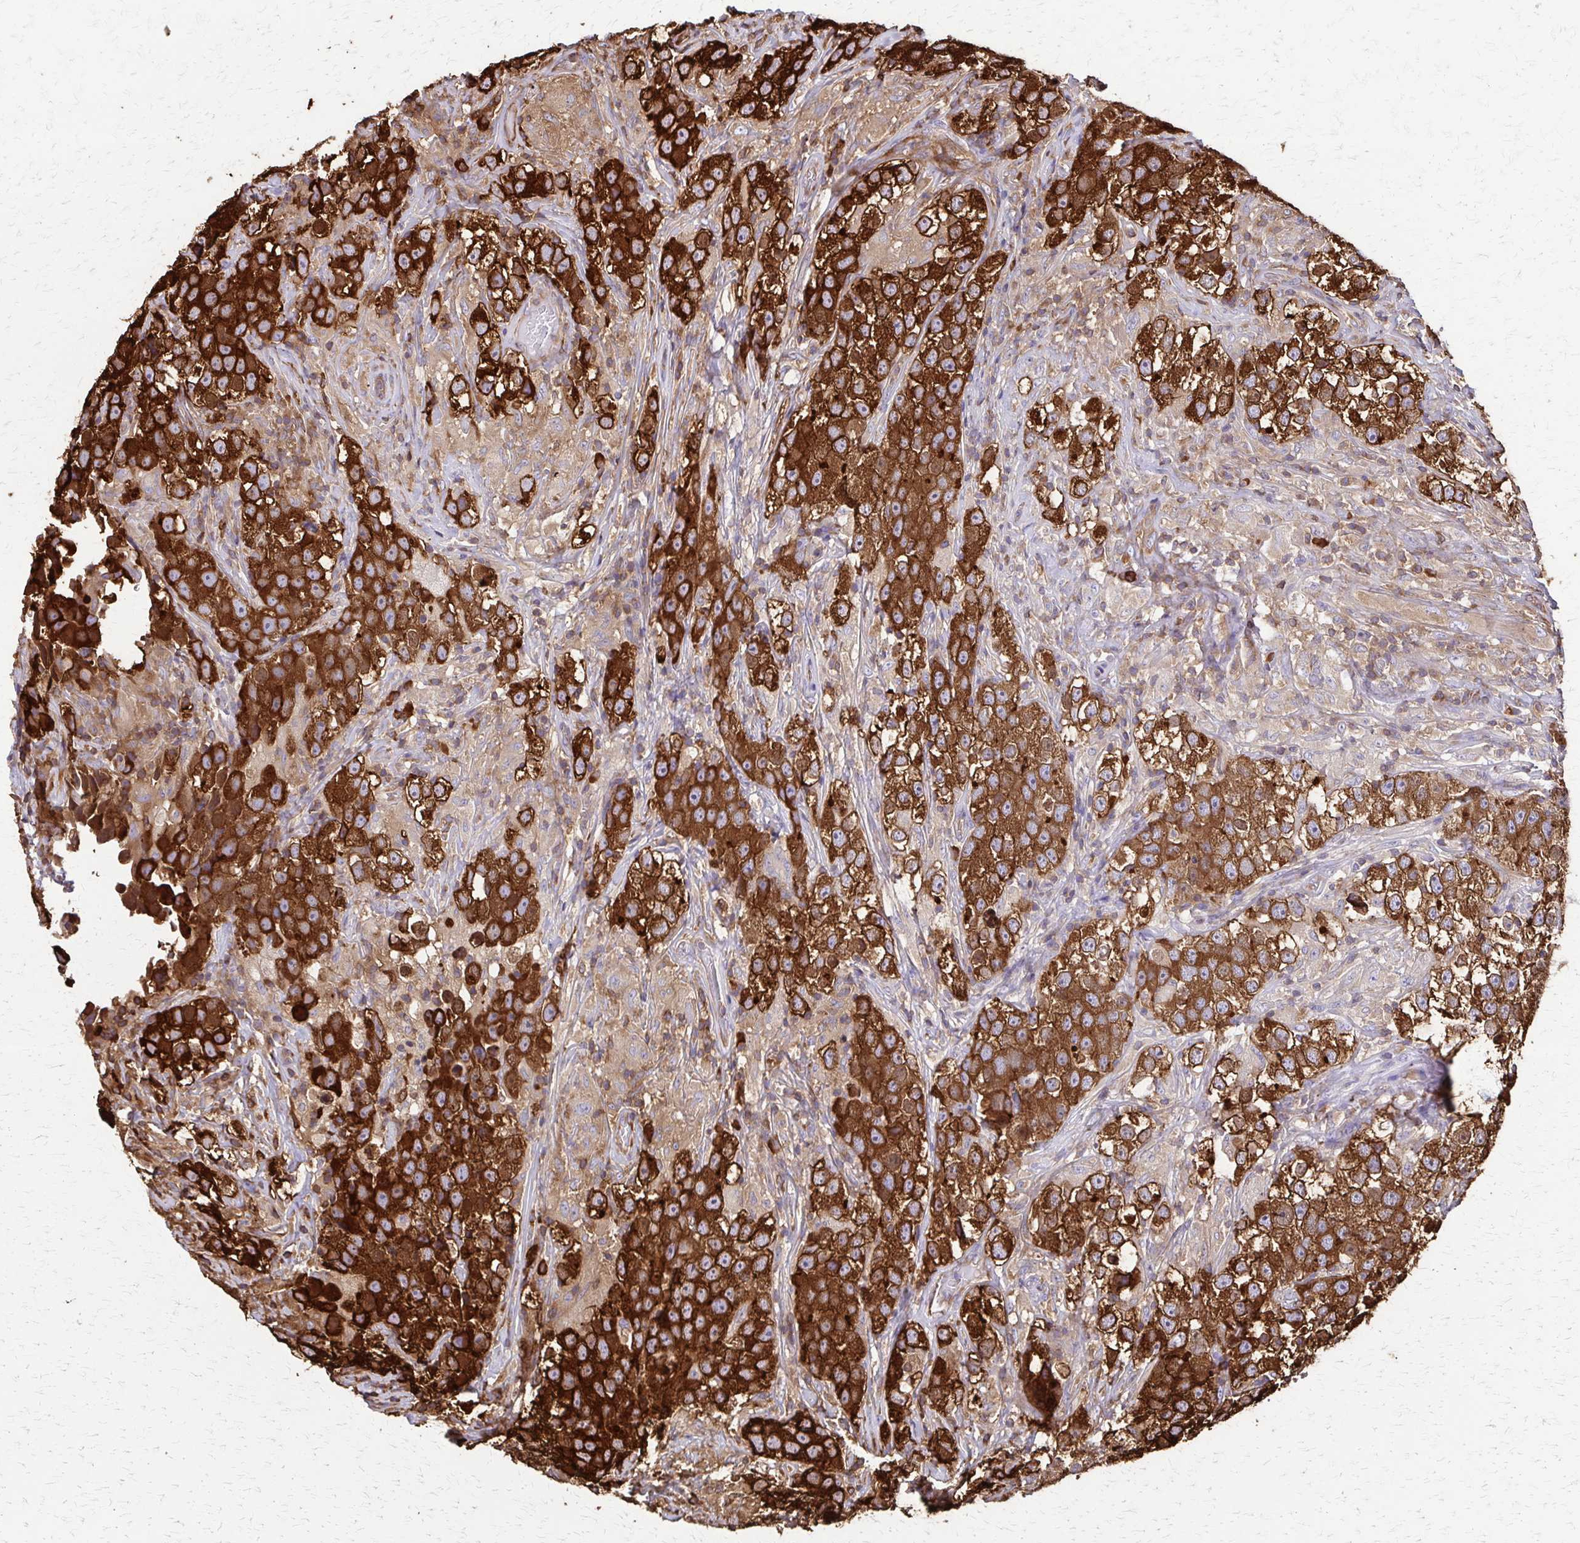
{"staining": {"intensity": "strong", "quantity": ">75%", "location": "cytoplasmic/membranous"}, "tissue": "testis cancer", "cell_type": "Tumor cells", "image_type": "cancer", "snomed": [{"axis": "morphology", "description": "Seminoma, NOS"}, {"axis": "topography", "description": "Testis"}], "caption": "Protein expression analysis of human testis cancer reveals strong cytoplasmic/membranous staining in about >75% of tumor cells. (DAB (3,3'-diaminobenzidine) = brown stain, brightfield microscopy at high magnification).", "gene": "EEF2", "patient": {"sex": "male", "age": 46}}